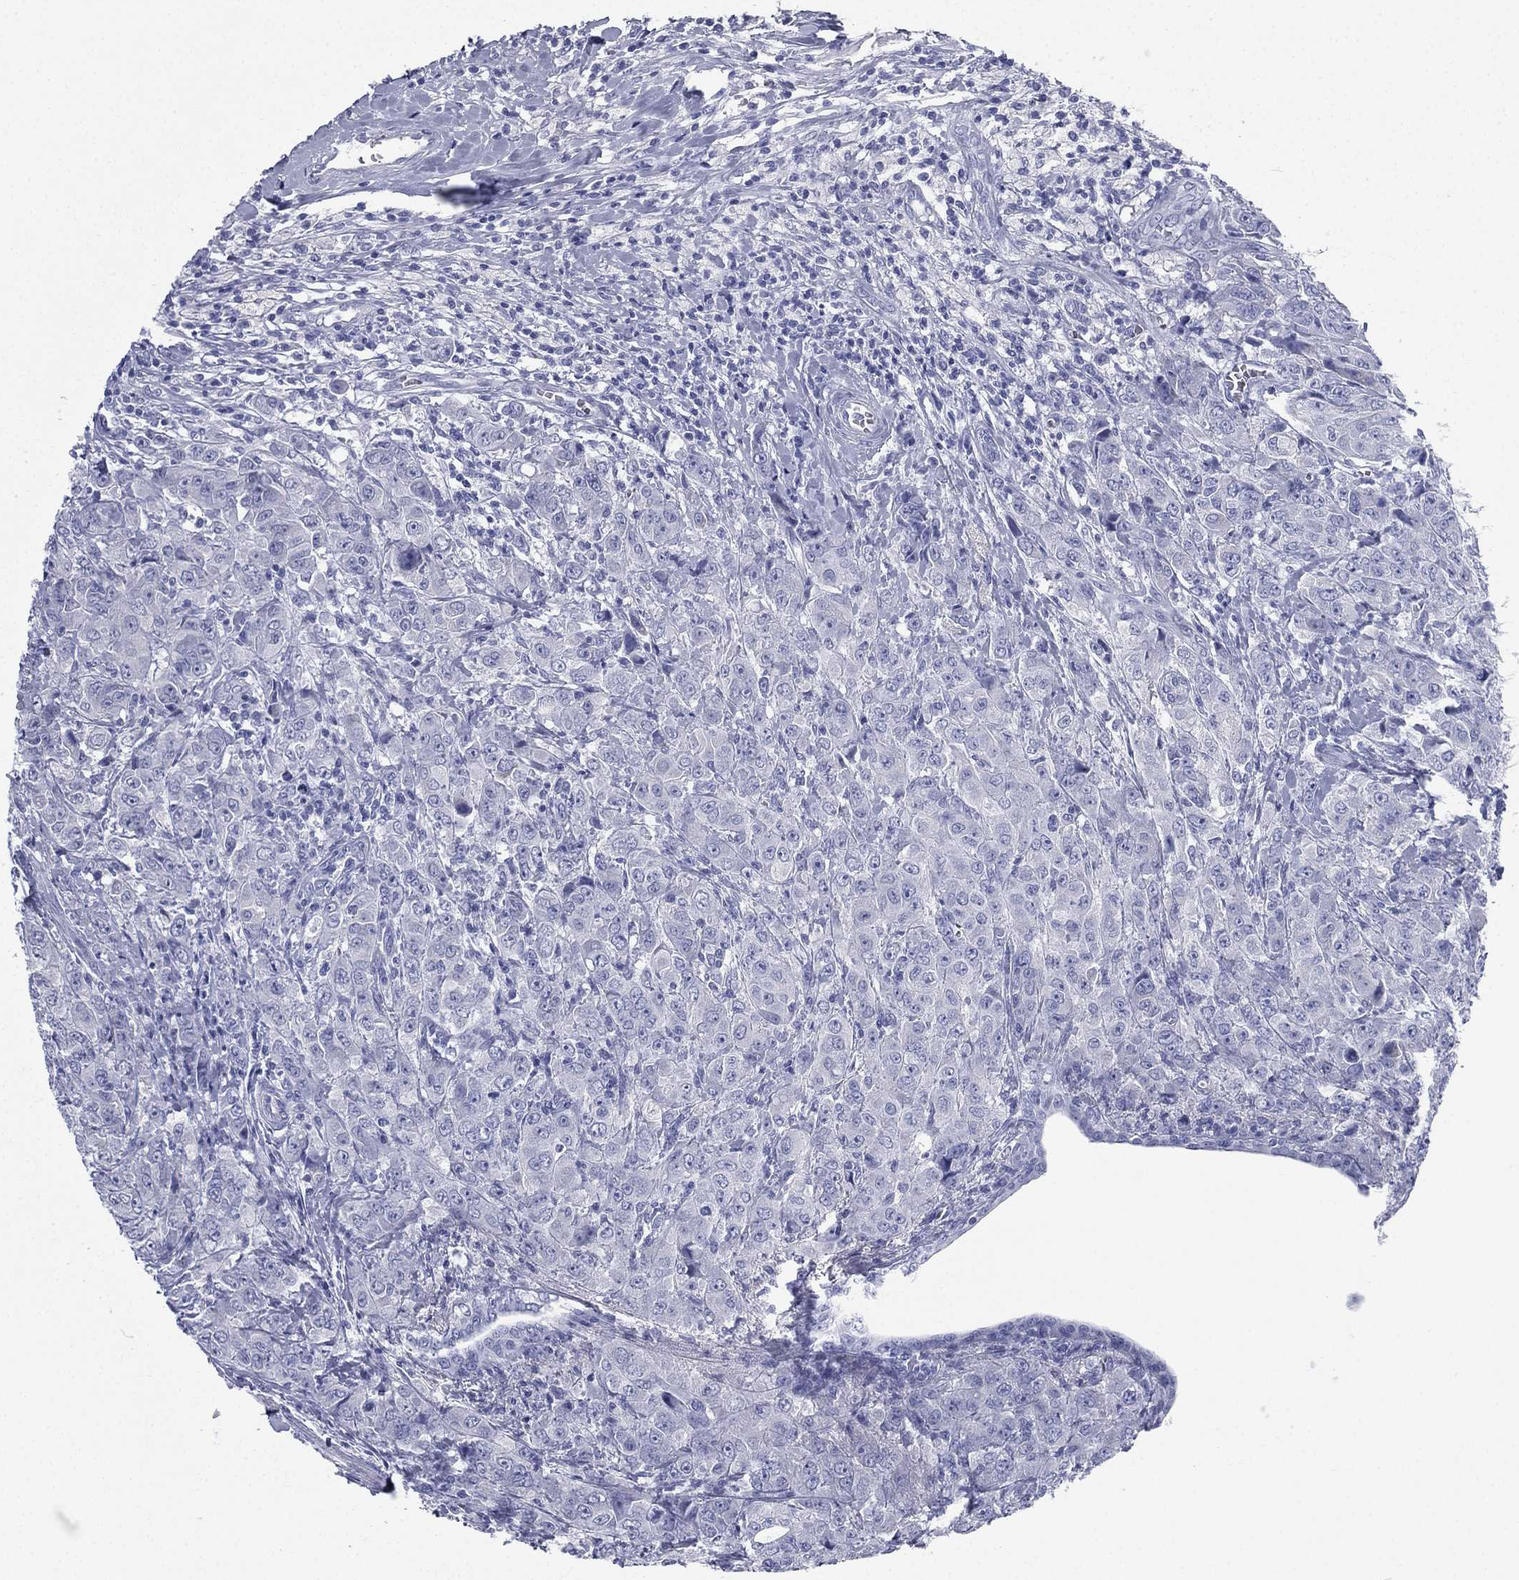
{"staining": {"intensity": "negative", "quantity": "none", "location": "none"}, "tissue": "breast cancer", "cell_type": "Tumor cells", "image_type": "cancer", "snomed": [{"axis": "morphology", "description": "Duct carcinoma"}, {"axis": "topography", "description": "Breast"}], "caption": "Immunohistochemistry of human intraductal carcinoma (breast) displays no staining in tumor cells. Brightfield microscopy of immunohistochemistry (IHC) stained with DAB (brown) and hematoxylin (blue), captured at high magnification.", "gene": "FCER2", "patient": {"sex": "female", "age": 43}}